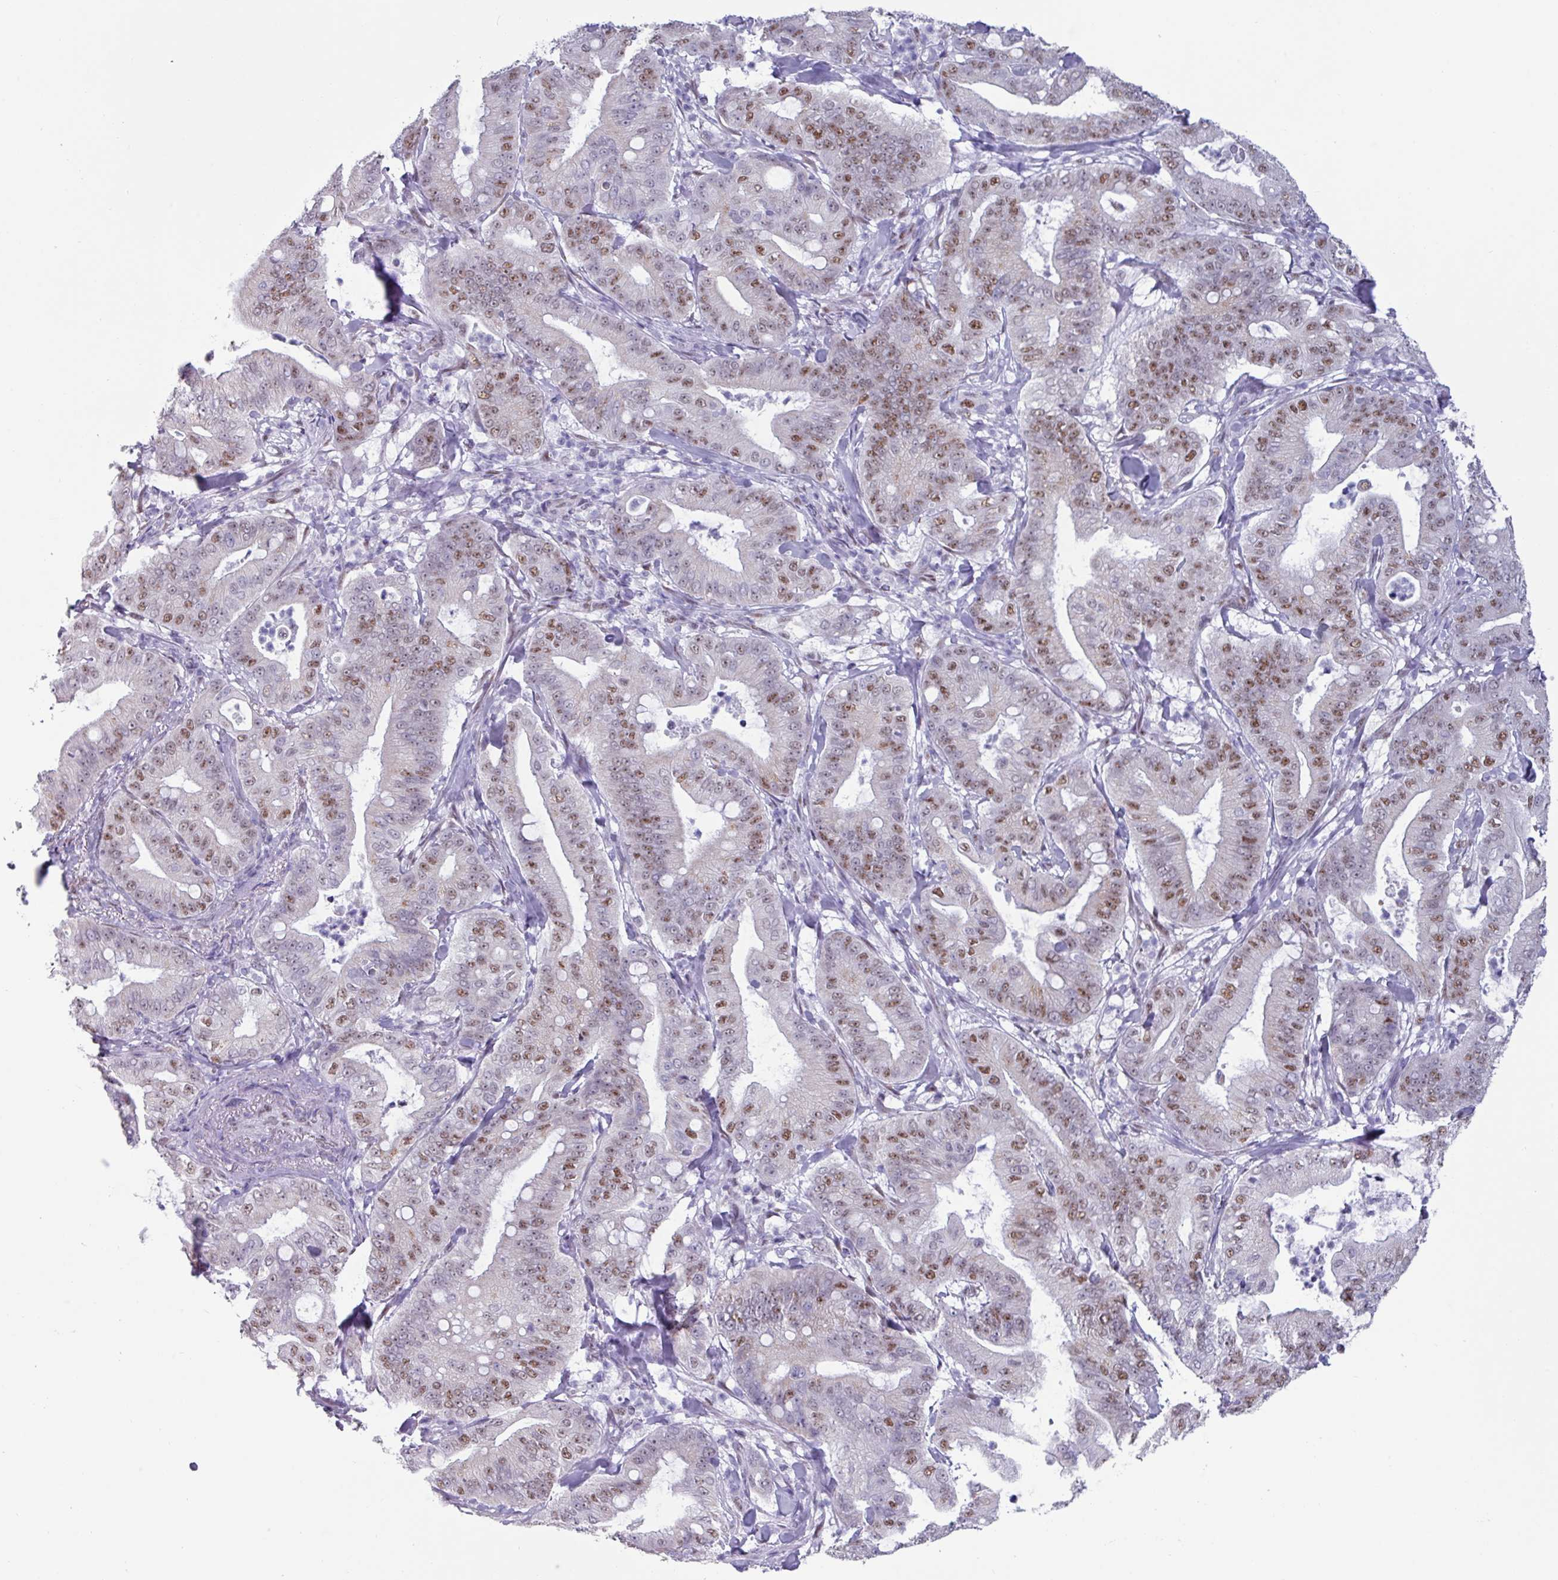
{"staining": {"intensity": "moderate", "quantity": "25%-75%", "location": "nuclear"}, "tissue": "pancreatic cancer", "cell_type": "Tumor cells", "image_type": "cancer", "snomed": [{"axis": "morphology", "description": "Adenocarcinoma, NOS"}, {"axis": "topography", "description": "Pancreas"}], "caption": "Immunohistochemistry of adenocarcinoma (pancreatic) exhibits medium levels of moderate nuclear expression in approximately 25%-75% of tumor cells.", "gene": "PUF60", "patient": {"sex": "male", "age": 71}}